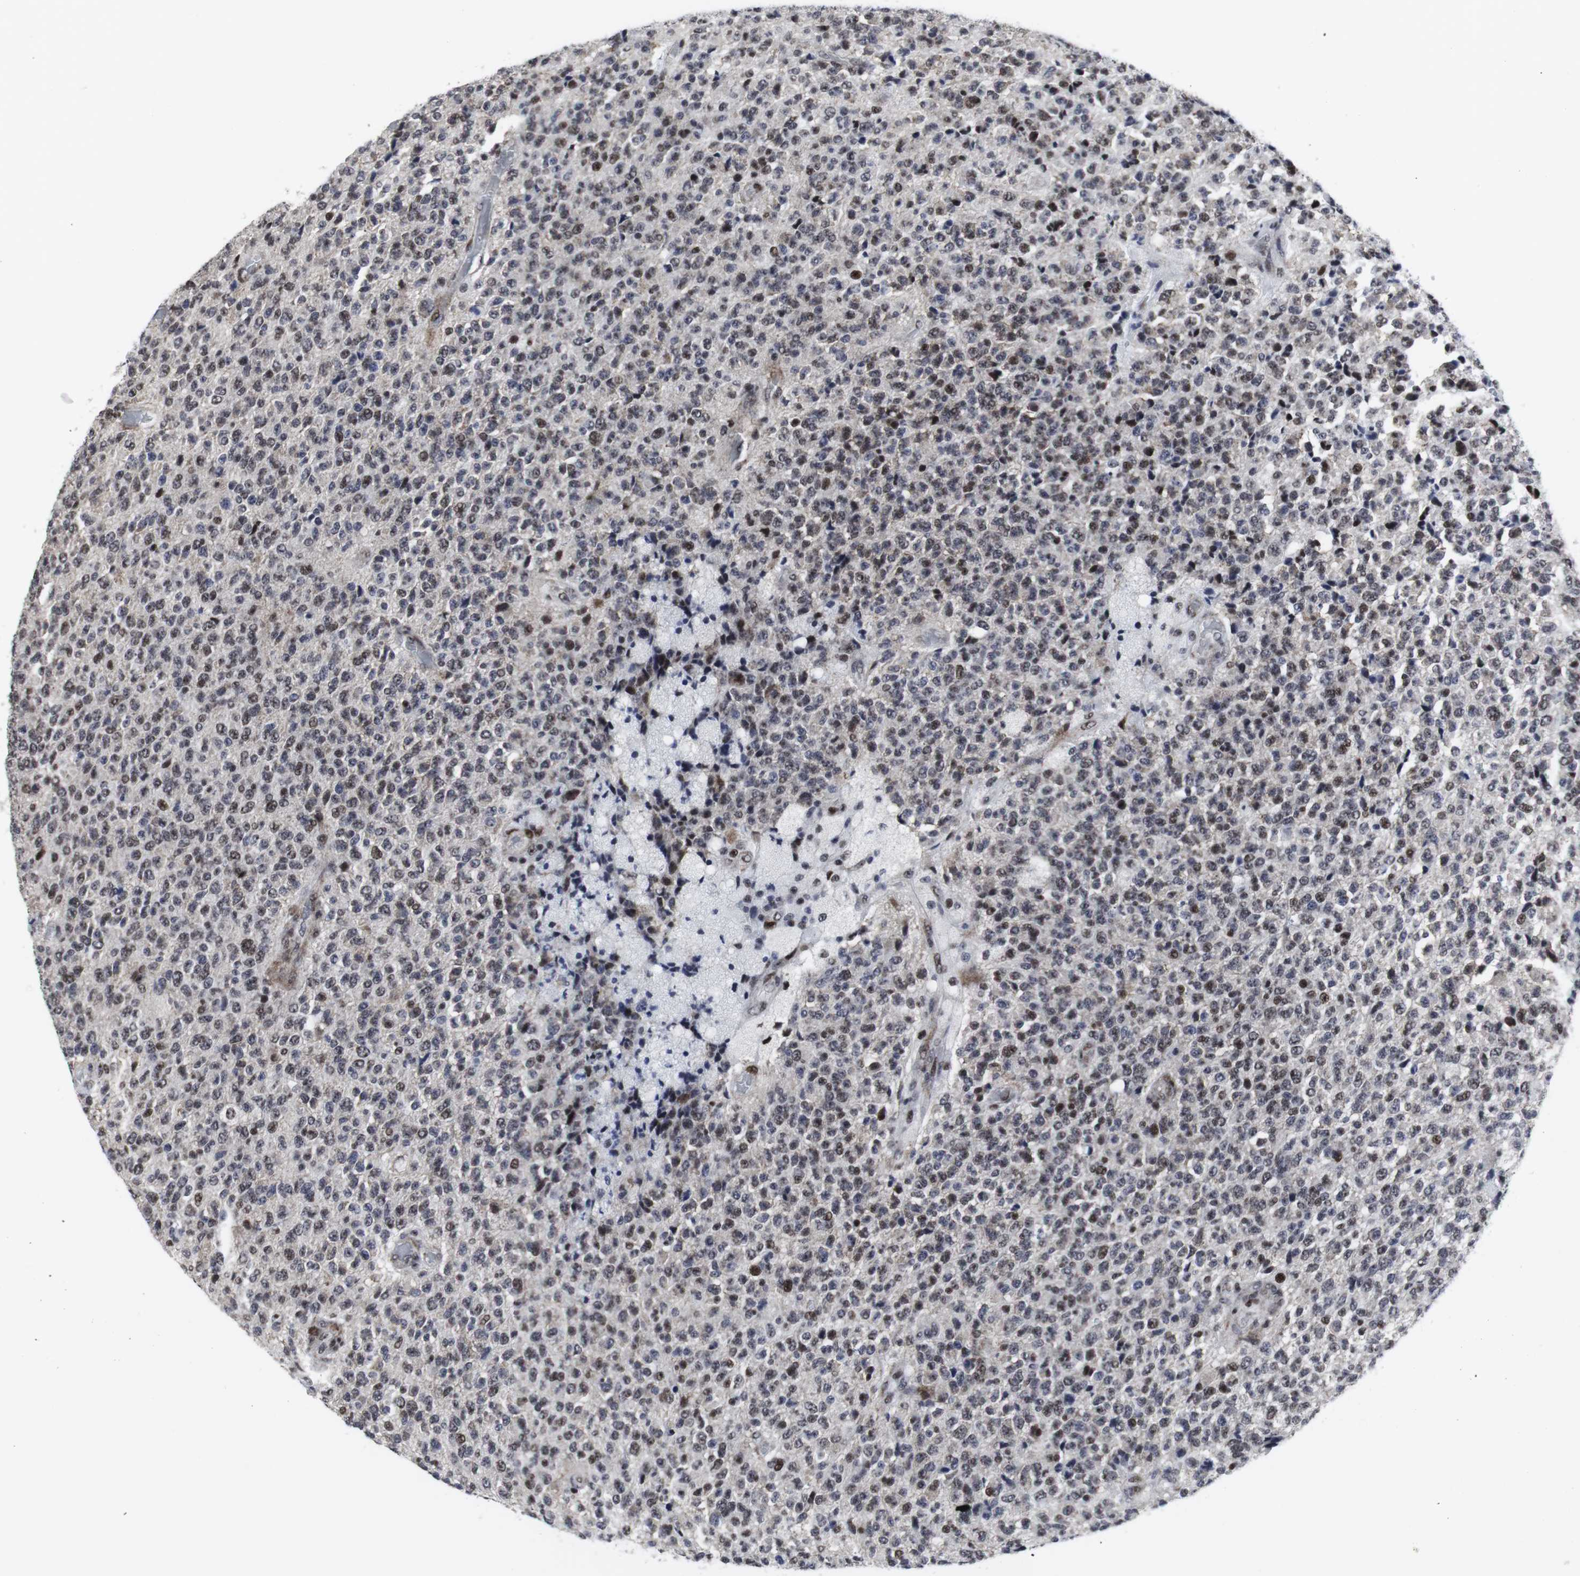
{"staining": {"intensity": "moderate", "quantity": "25%-75%", "location": "nuclear"}, "tissue": "glioma", "cell_type": "Tumor cells", "image_type": "cancer", "snomed": [{"axis": "morphology", "description": "Glioma, malignant, High grade"}, {"axis": "topography", "description": "pancreas cauda"}], "caption": "Moderate nuclear protein expression is appreciated in about 25%-75% of tumor cells in malignant high-grade glioma.", "gene": "MLH1", "patient": {"sex": "male", "age": 60}}